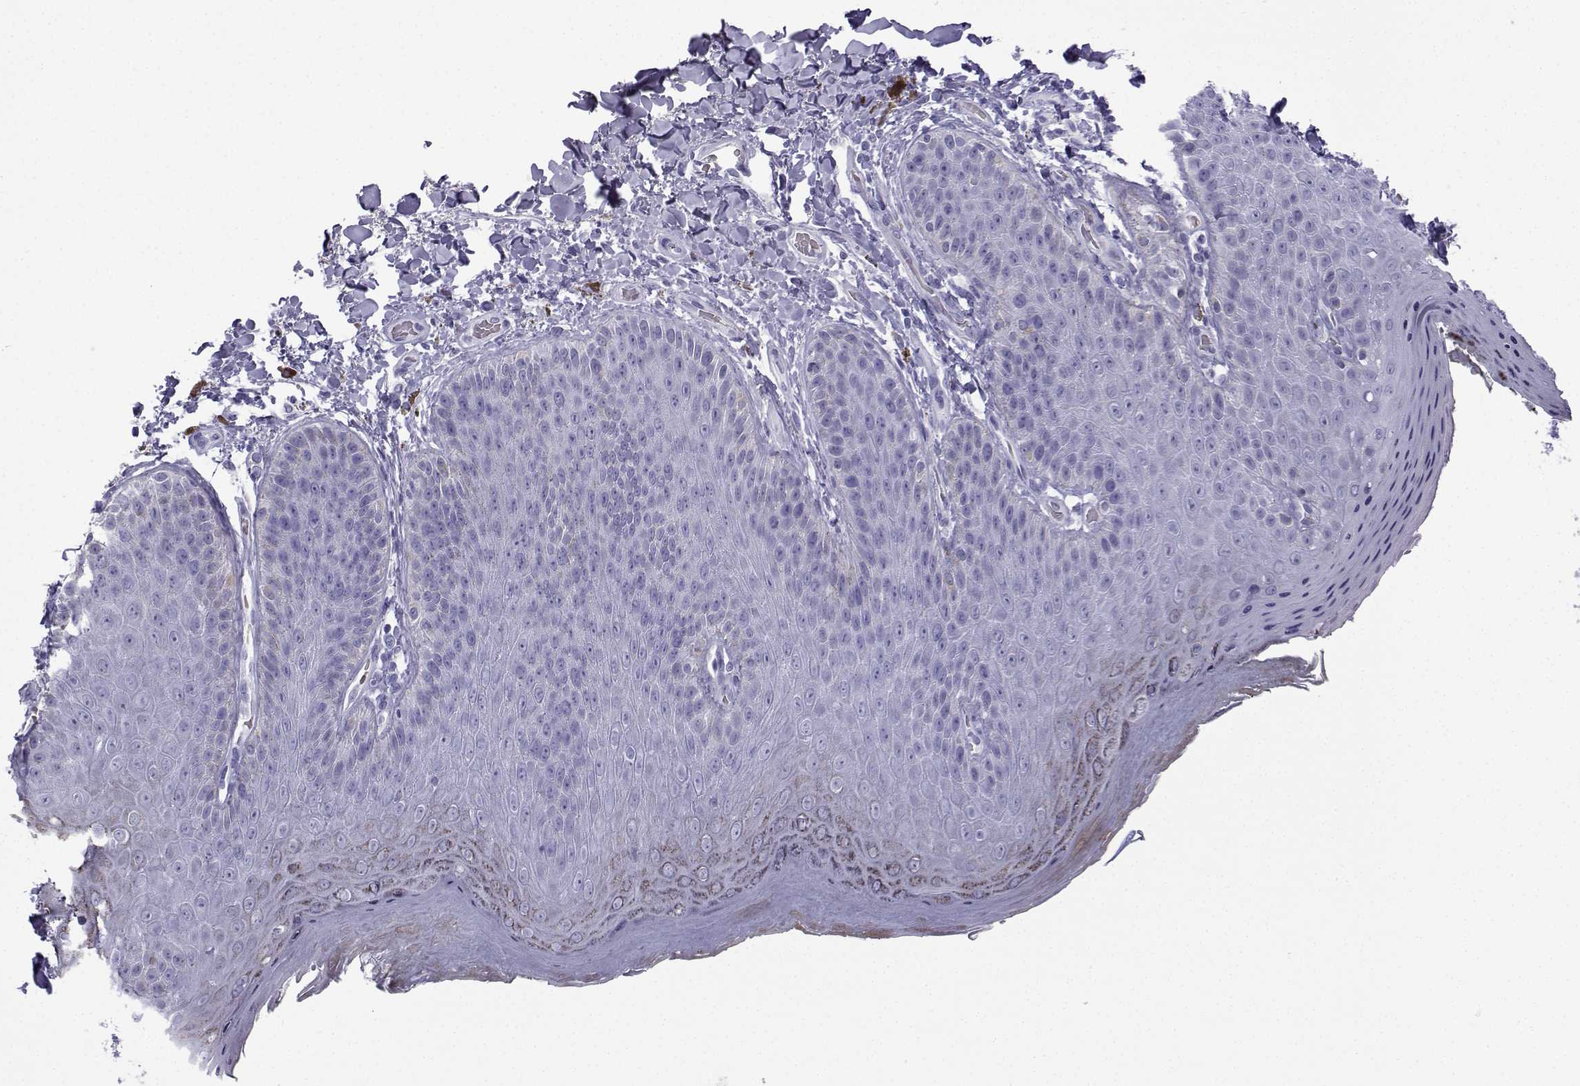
{"staining": {"intensity": "negative", "quantity": "none", "location": "none"}, "tissue": "skin", "cell_type": "Epidermal cells", "image_type": "normal", "snomed": [{"axis": "morphology", "description": "Normal tissue, NOS"}, {"axis": "topography", "description": "Anal"}], "caption": "Immunohistochemistry (IHC) image of benign skin: skin stained with DAB exhibits no significant protein positivity in epidermal cells. Nuclei are stained in blue.", "gene": "TRIM46", "patient": {"sex": "male", "age": 53}}